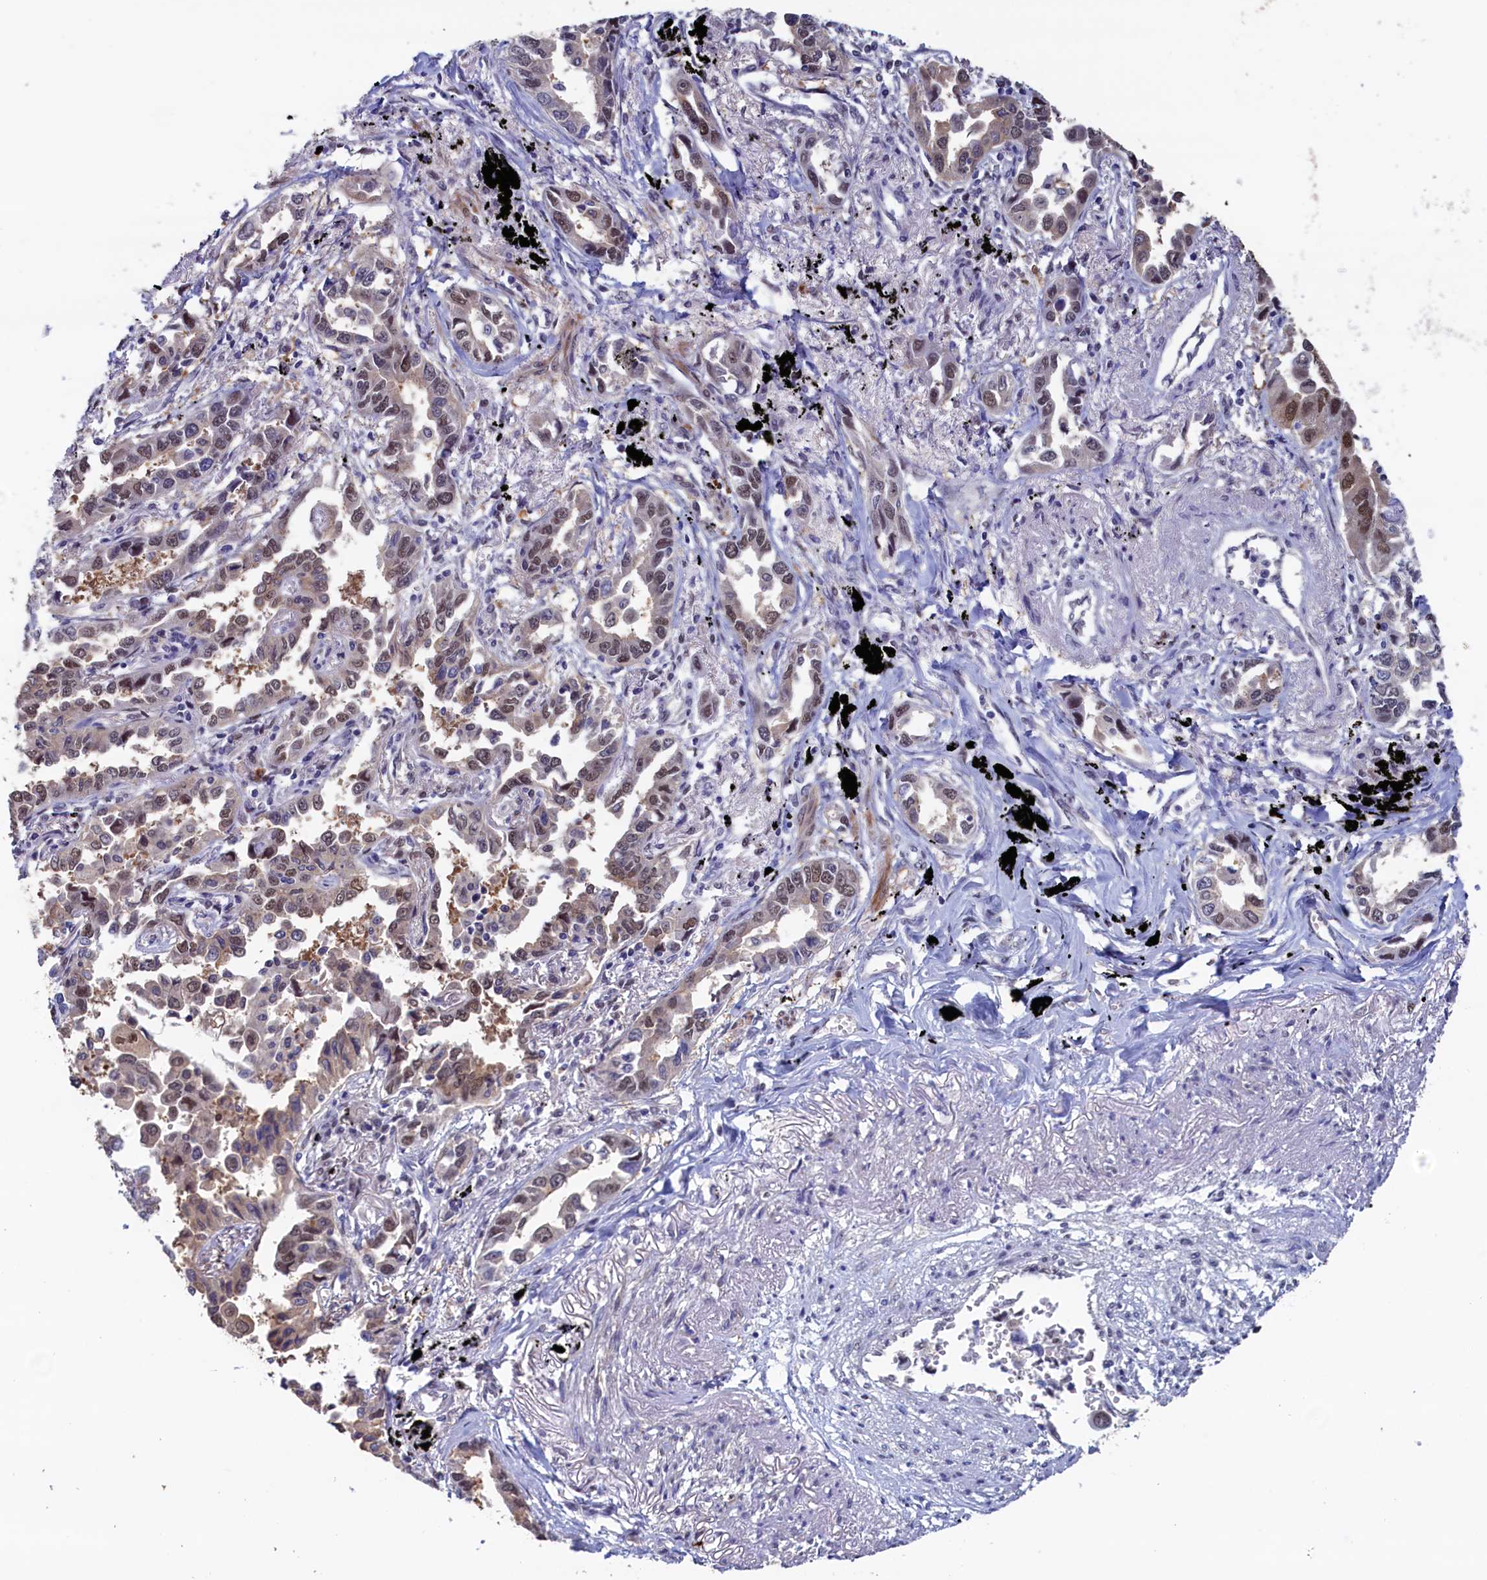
{"staining": {"intensity": "moderate", "quantity": "25%-75%", "location": "nuclear"}, "tissue": "lung cancer", "cell_type": "Tumor cells", "image_type": "cancer", "snomed": [{"axis": "morphology", "description": "Adenocarcinoma, NOS"}, {"axis": "topography", "description": "Lung"}], "caption": "Adenocarcinoma (lung) tissue displays moderate nuclear staining in about 25%-75% of tumor cells, visualized by immunohistochemistry.", "gene": "AHCY", "patient": {"sex": "male", "age": 67}}